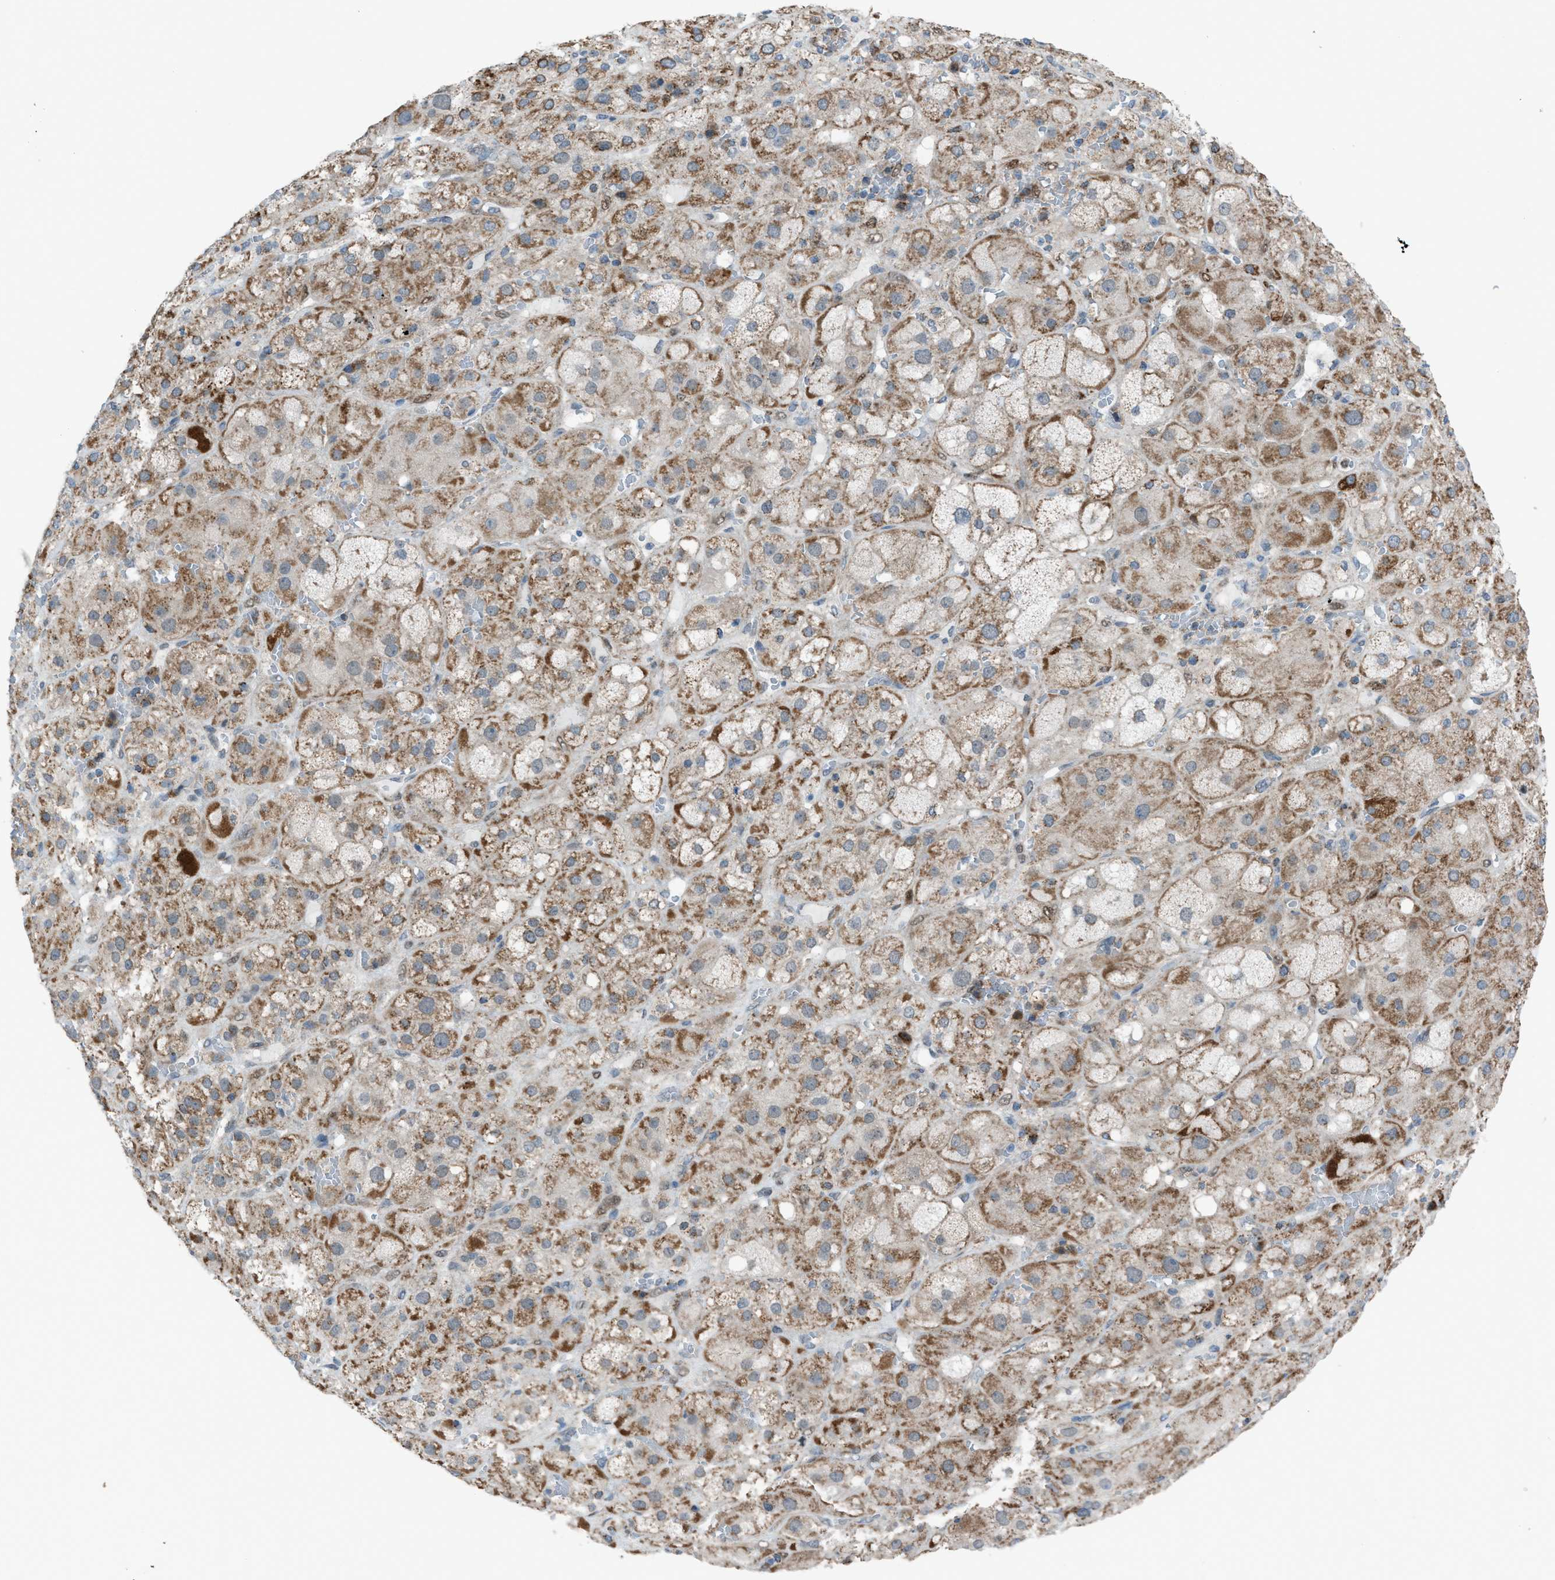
{"staining": {"intensity": "moderate", "quantity": ">75%", "location": "cytoplasmic/membranous"}, "tissue": "adrenal gland", "cell_type": "Glandular cells", "image_type": "normal", "snomed": [{"axis": "morphology", "description": "Normal tissue, NOS"}, {"axis": "topography", "description": "Adrenal gland"}], "caption": "This image demonstrates immunohistochemistry staining of benign human adrenal gland, with medium moderate cytoplasmic/membranous expression in approximately >75% of glandular cells.", "gene": "SRM", "patient": {"sex": "female", "age": 47}}